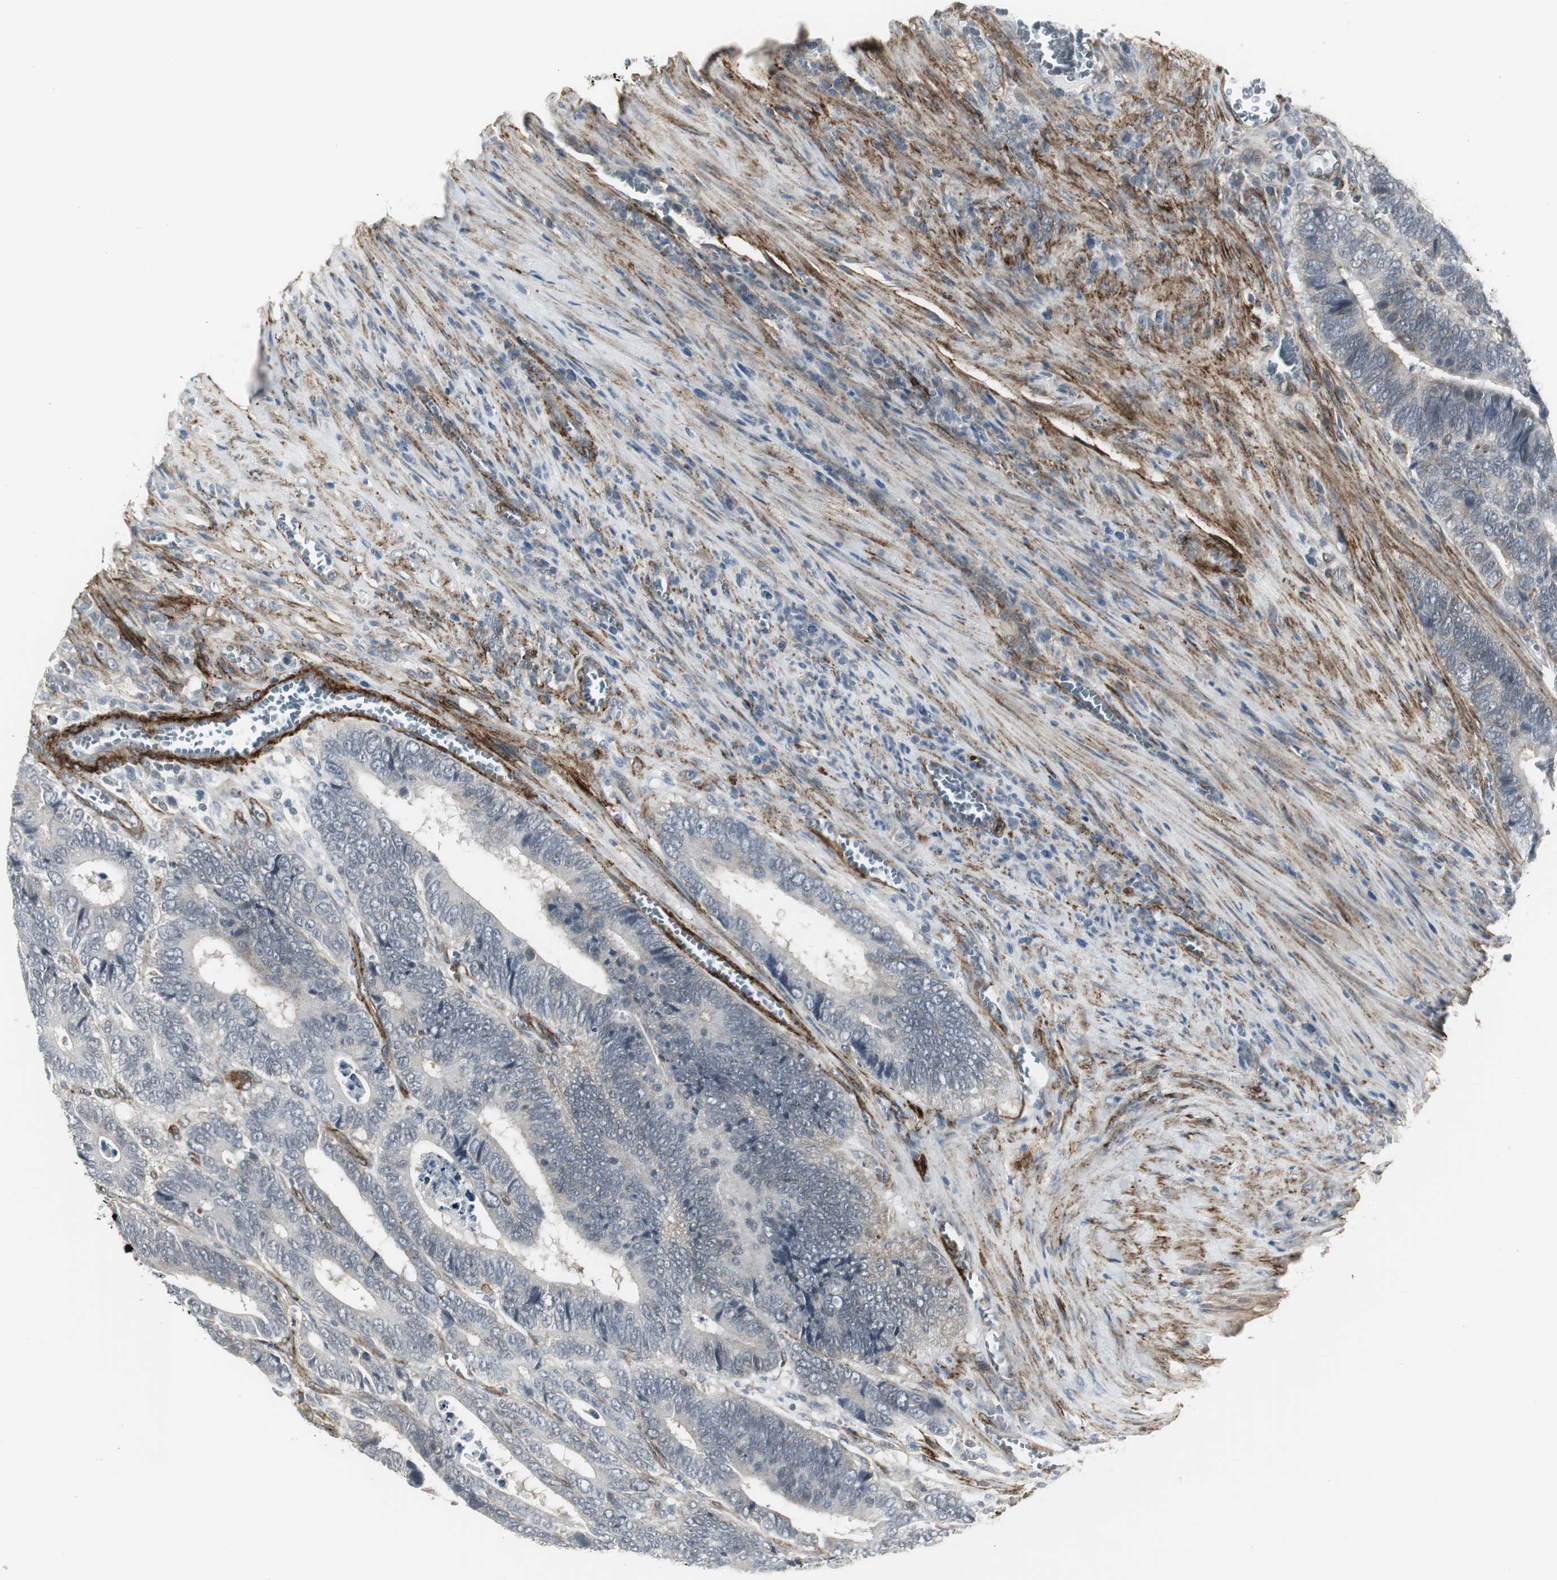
{"staining": {"intensity": "negative", "quantity": "none", "location": "none"}, "tissue": "colorectal cancer", "cell_type": "Tumor cells", "image_type": "cancer", "snomed": [{"axis": "morphology", "description": "Adenocarcinoma, NOS"}, {"axis": "topography", "description": "Colon"}], "caption": "Immunohistochemical staining of colorectal cancer (adenocarcinoma) shows no significant staining in tumor cells. Brightfield microscopy of immunohistochemistry stained with DAB (3,3'-diaminobenzidine) (brown) and hematoxylin (blue), captured at high magnification.", "gene": "SCYL3", "patient": {"sex": "male", "age": 72}}